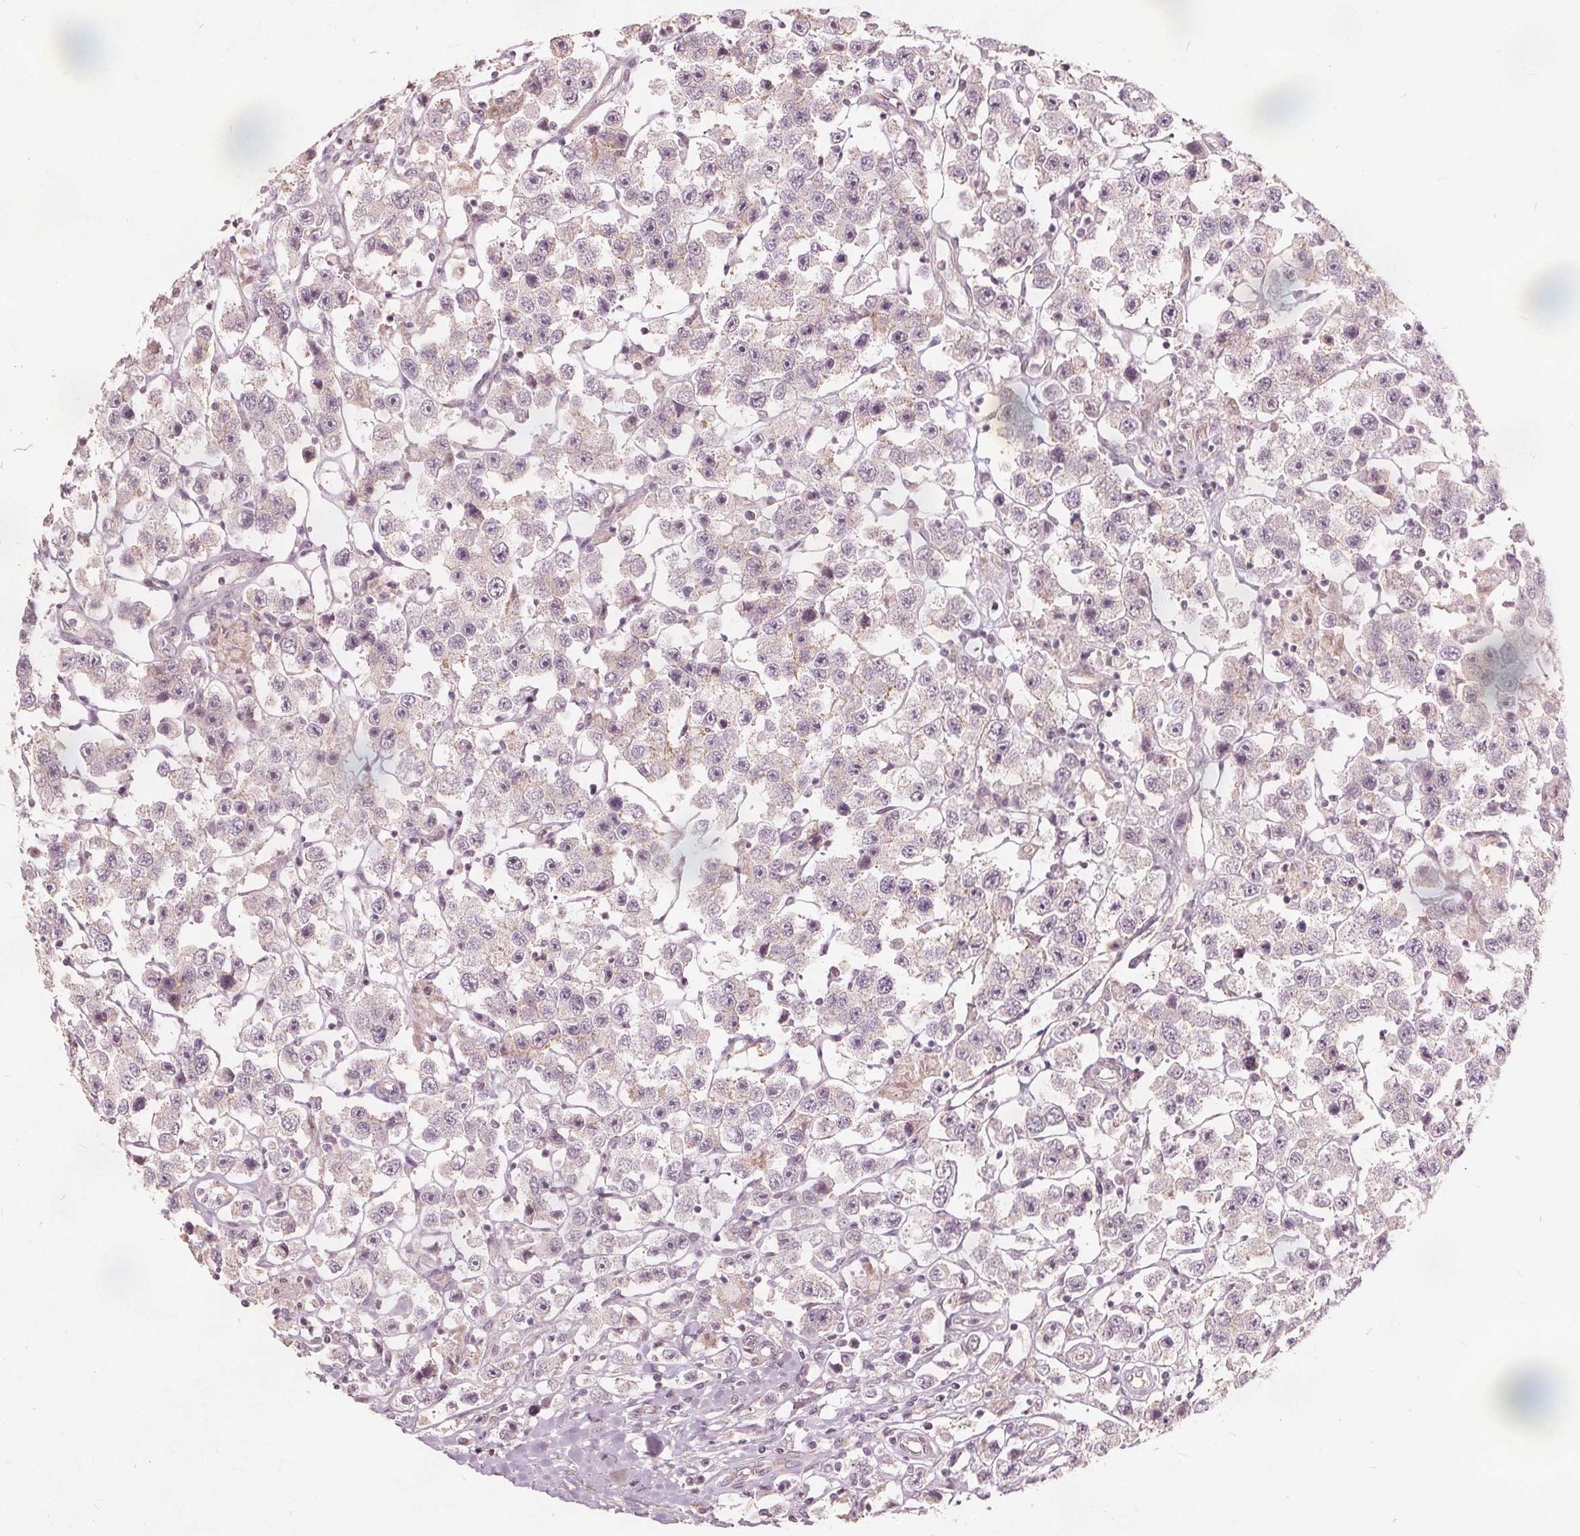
{"staining": {"intensity": "negative", "quantity": "none", "location": "none"}, "tissue": "testis cancer", "cell_type": "Tumor cells", "image_type": "cancer", "snomed": [{"axis": "morphology", "description": "Seminoma, NOS"}, {"axis": "topography", "description": "Testis"}], "caption": "The IHC photomicrograph has no significant expression in tumor cells of testis cancer (seminoma) tissue.", "gene": "PTPRT", "patient": {"sex": "male", "age": 45}}